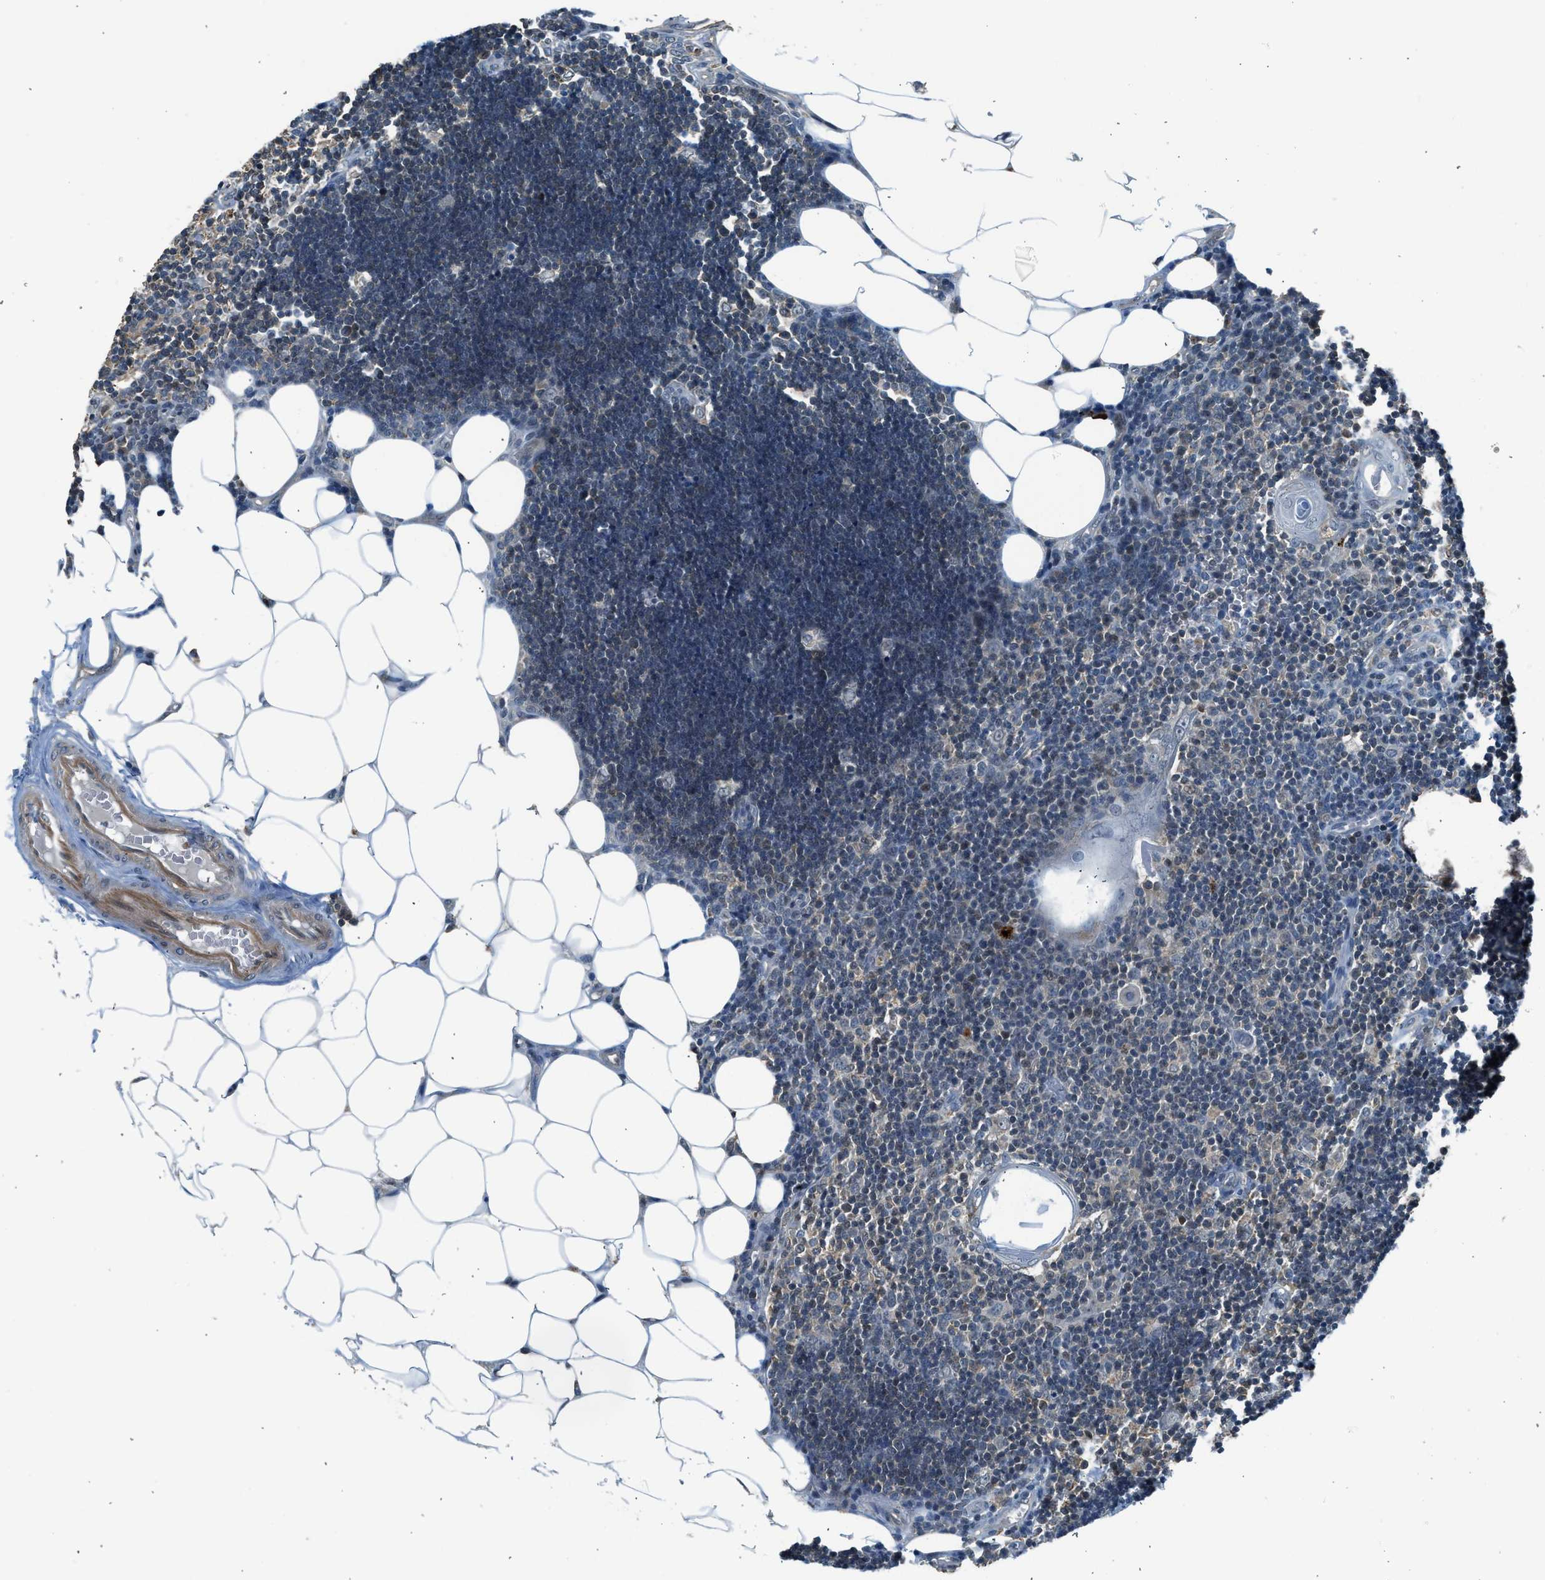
{"staining": {"intensity": "weak", "quantity": ">75%", "location": "cytoplasmic/membranous"}, "tissue": "lymph node", "cell_type": "Germinal center cells", "image_type": "normal", "snomed": [{"axis": "morphology", "description": "Normal tissue, NOS"}, {"axis": "topography", "description": "Lymph node"}], "caption": "The histopathology image reveals a brown stain indicating the presence of a protein in the cytoplasmic/membranous of germinal center cells in lymph node.", "gene": "LMLN", "patient": {"sex": "male", "age": 33}}